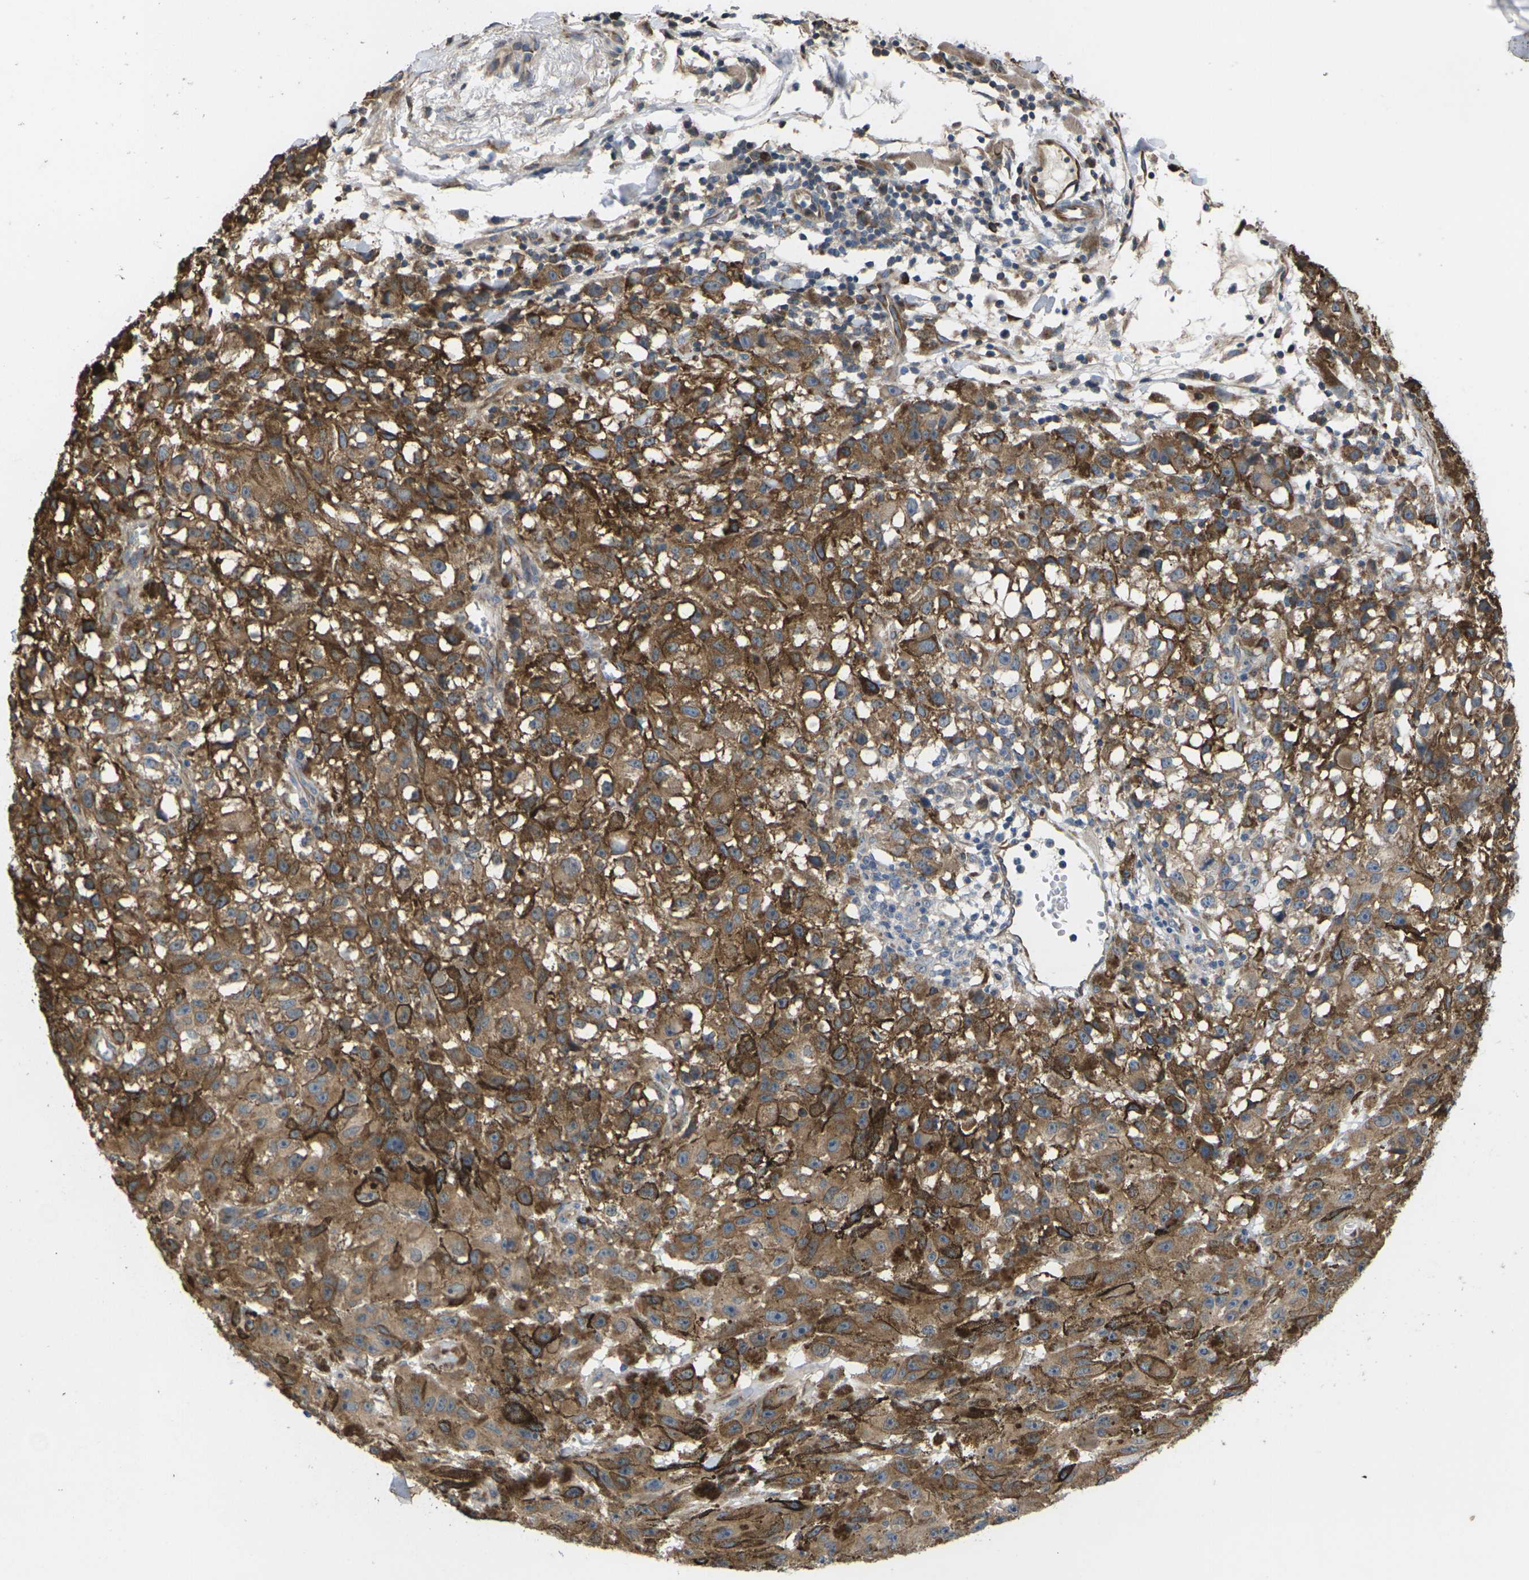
{"staining": {"intensity": "moderate", "quantity": ">75%", "location": "cytoplasmic/membranous"}, "tissue": "melanoma", "cell_type": "Tumor cells", "image_type": "cancer", "snomed": [{"axis": "morphology", "description": "Malignant melanoma, NOS"}, {"axis": "topography", "description": "Skin"}], "caption": "DAB immunohistochemical staining of melanoma demonstrates moderate cytoplasmic/membranous protein staining in about >75% of tumor cells.", "gene": "KLHDC8B", "patient": {"sex": "female", "age": 104}}